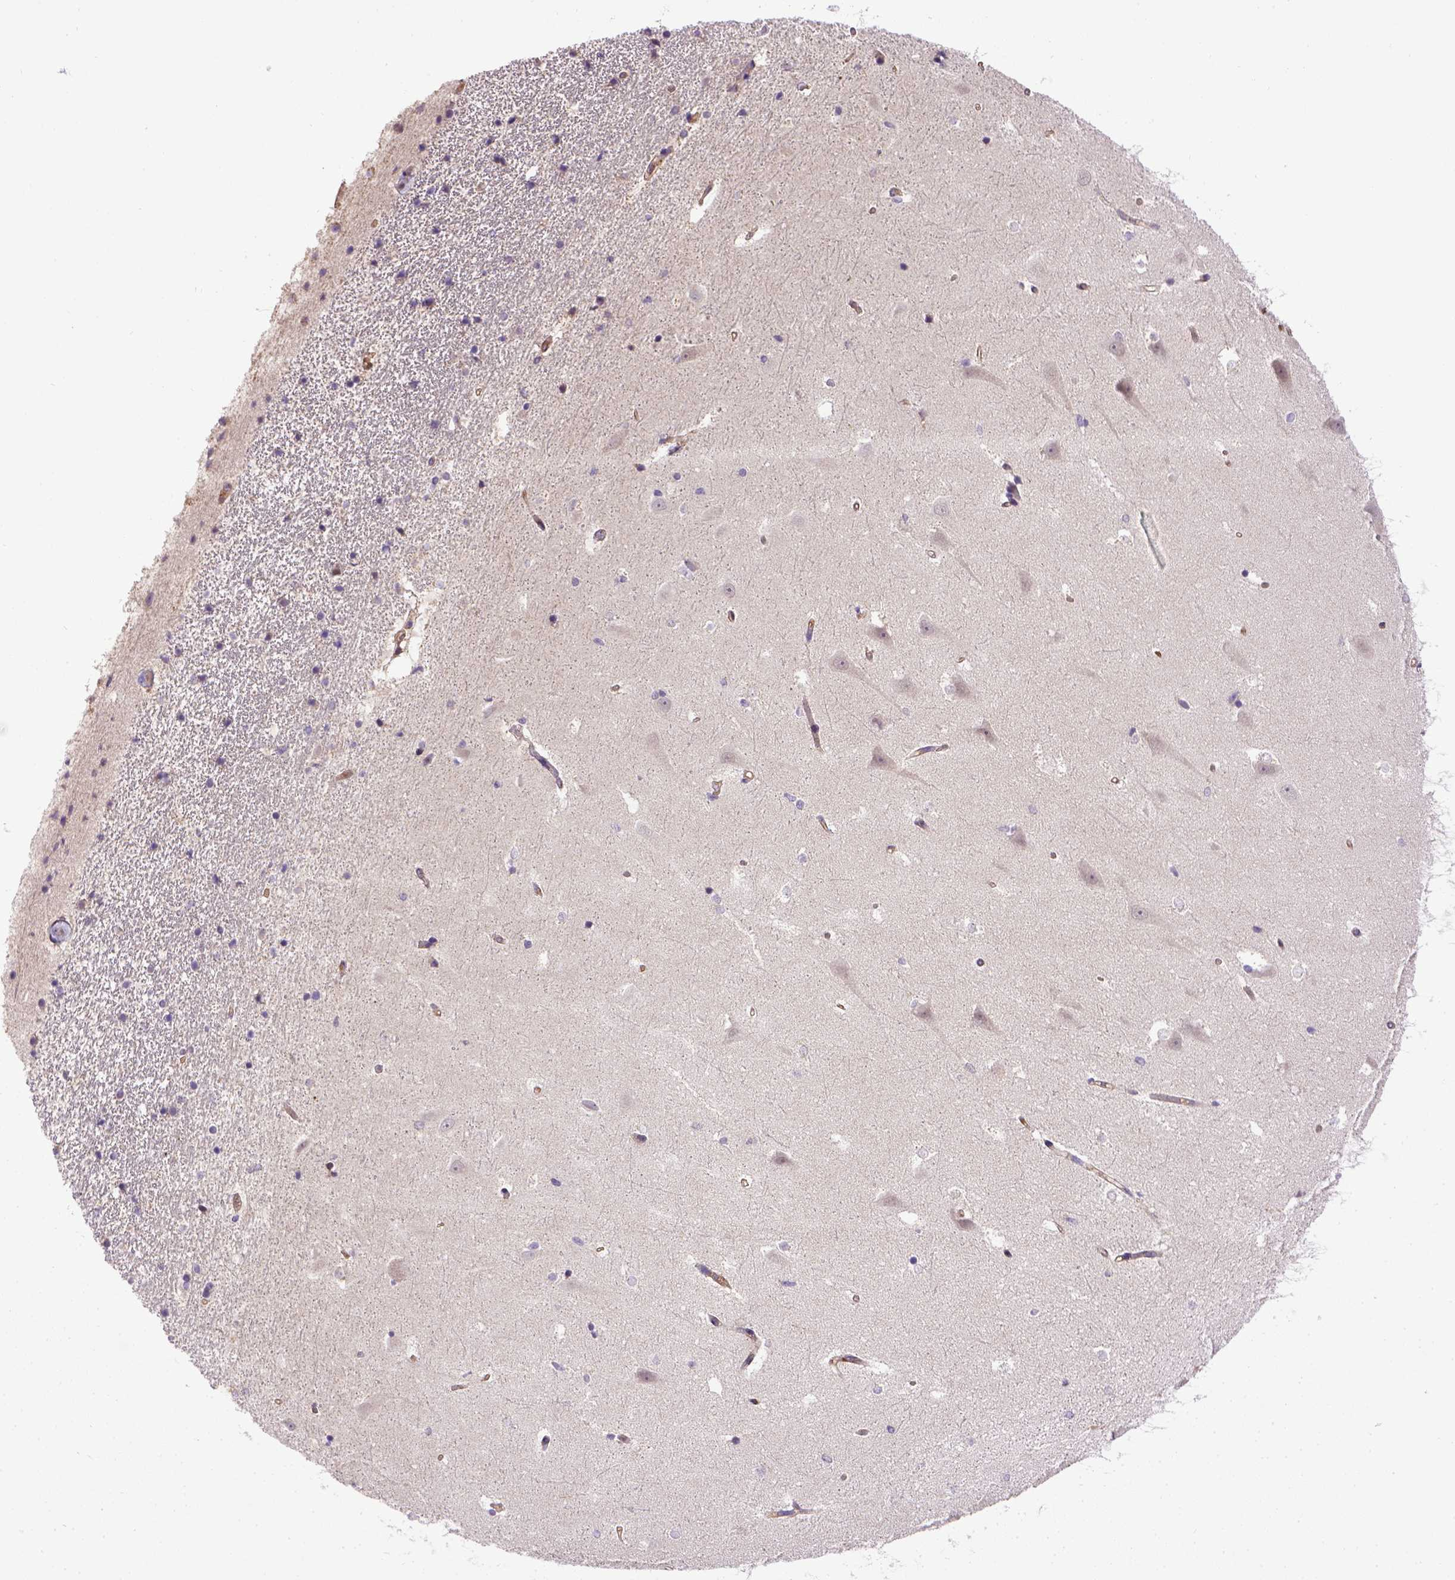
{"staining": {"intensity": "negative", "quantity": "none", "location": "none"}, "tissue": "hippocampus", "cell_type": "Glial cells", "image_type": "normal", "snomed": [{"axis": "morphology", "description": "Normal tissue, NOS"}, {"axis": "topography", "description": "Hippocampus"}], "caption": "Immunohistochemistry (IHC) histopathology image of benign hippocampus: hippocampus stained with DAB (3,3'-diaminobenzidine) exhibits no significant protein staining in glial cells.", "gene": "ENG", "patient": {"sex": "male", "age": 44}}